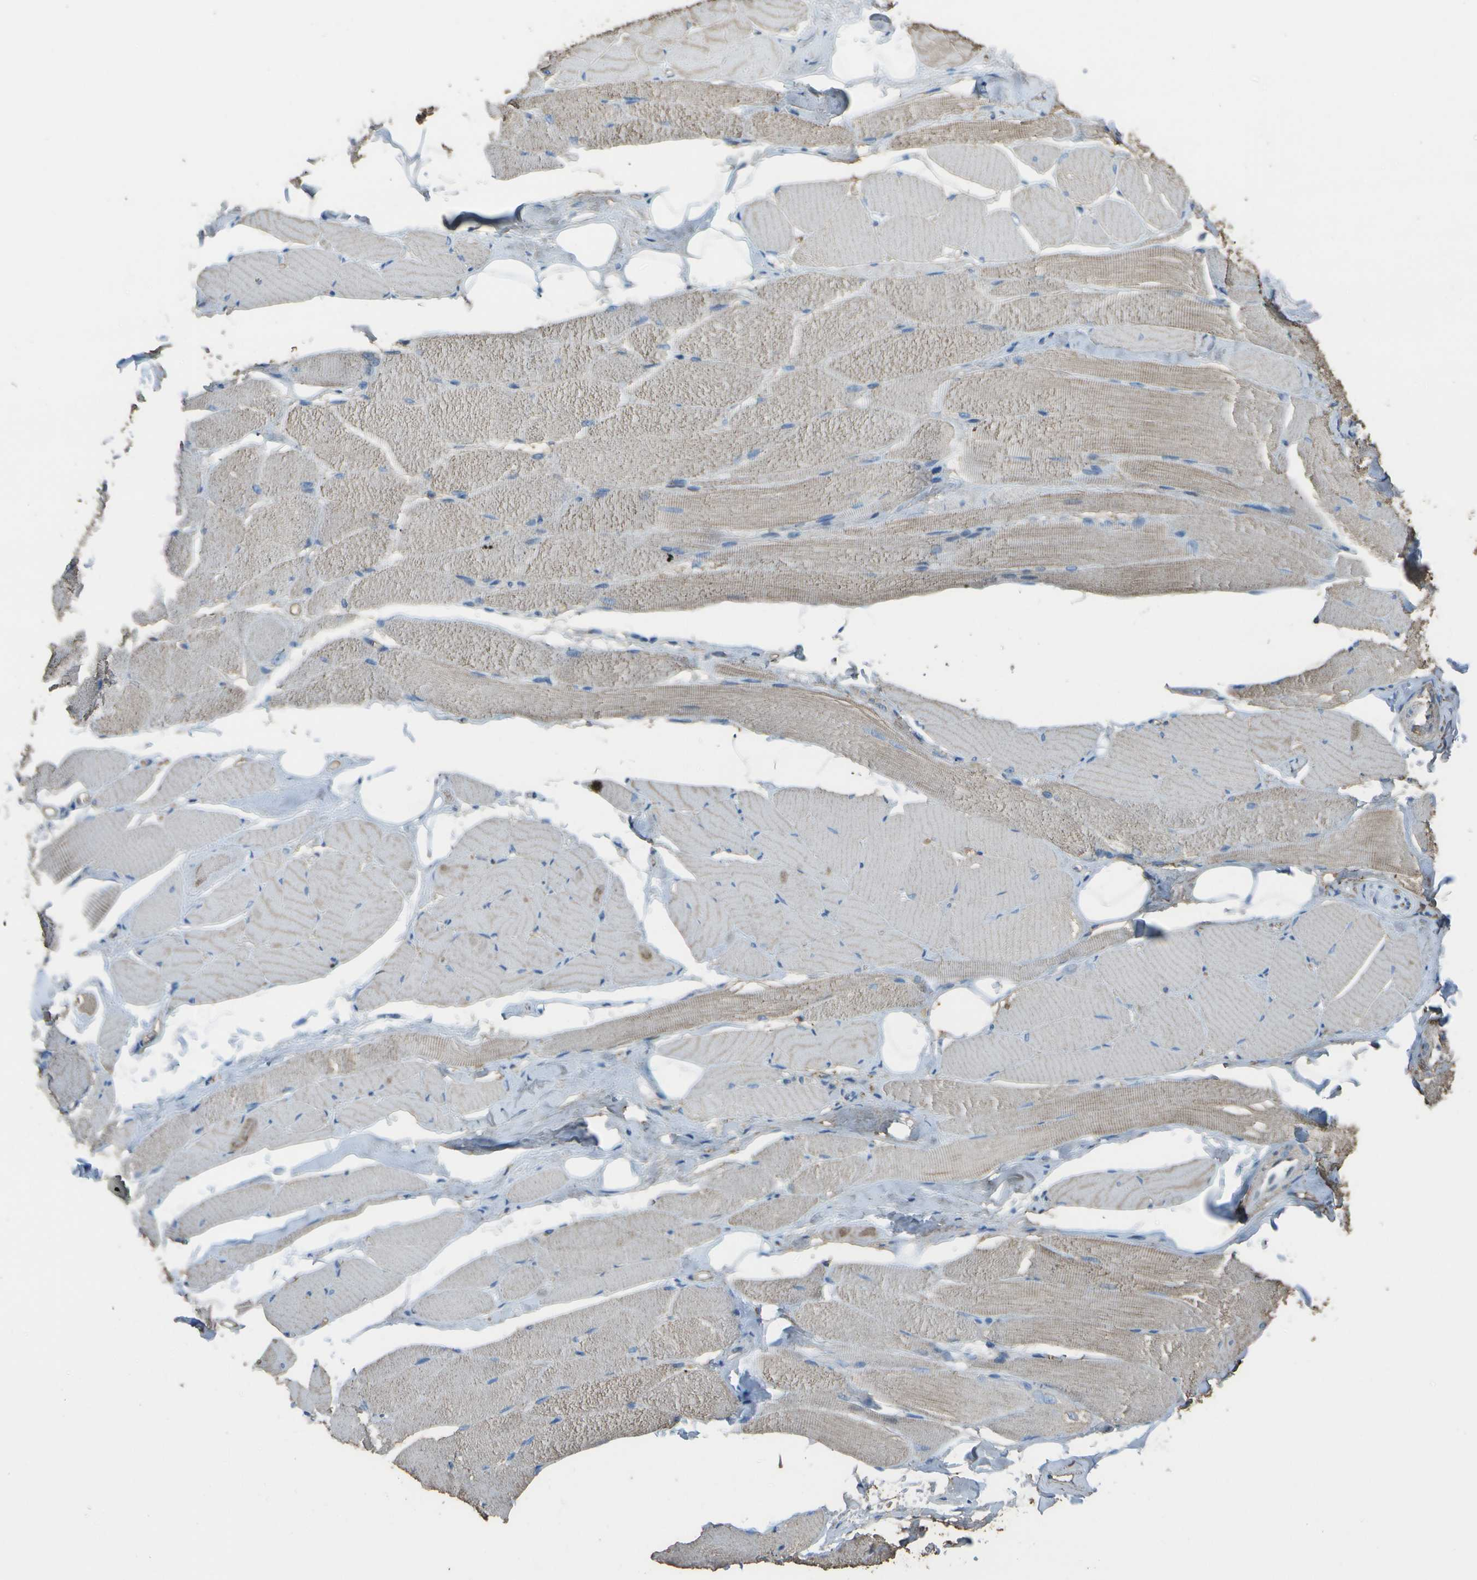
{"staining": {"intensity": "weak", "quantity": ">75%", "location": "cytoplasmic/membranous"}, "tissue": "skeletal muscle", "cell_type": "Myocytes", "image_type": "normal", "snomed": [{"axis": "morphology", "description": "Normal tissue, NOS"}, {"axis": "topography", "description": "Skeletal muscle"}, {"axis": "topography", "description": "Peripheral nerve tissue"}], "caption": "Weak cytoplasmic/membranous staining for a protein is appreciated in approximately >75% of myocytes of unremarkable skeletal muscle using immunohistochemistry.", "gene": "CYP4F11", "patient": {"sex": "female", "age": 84}}